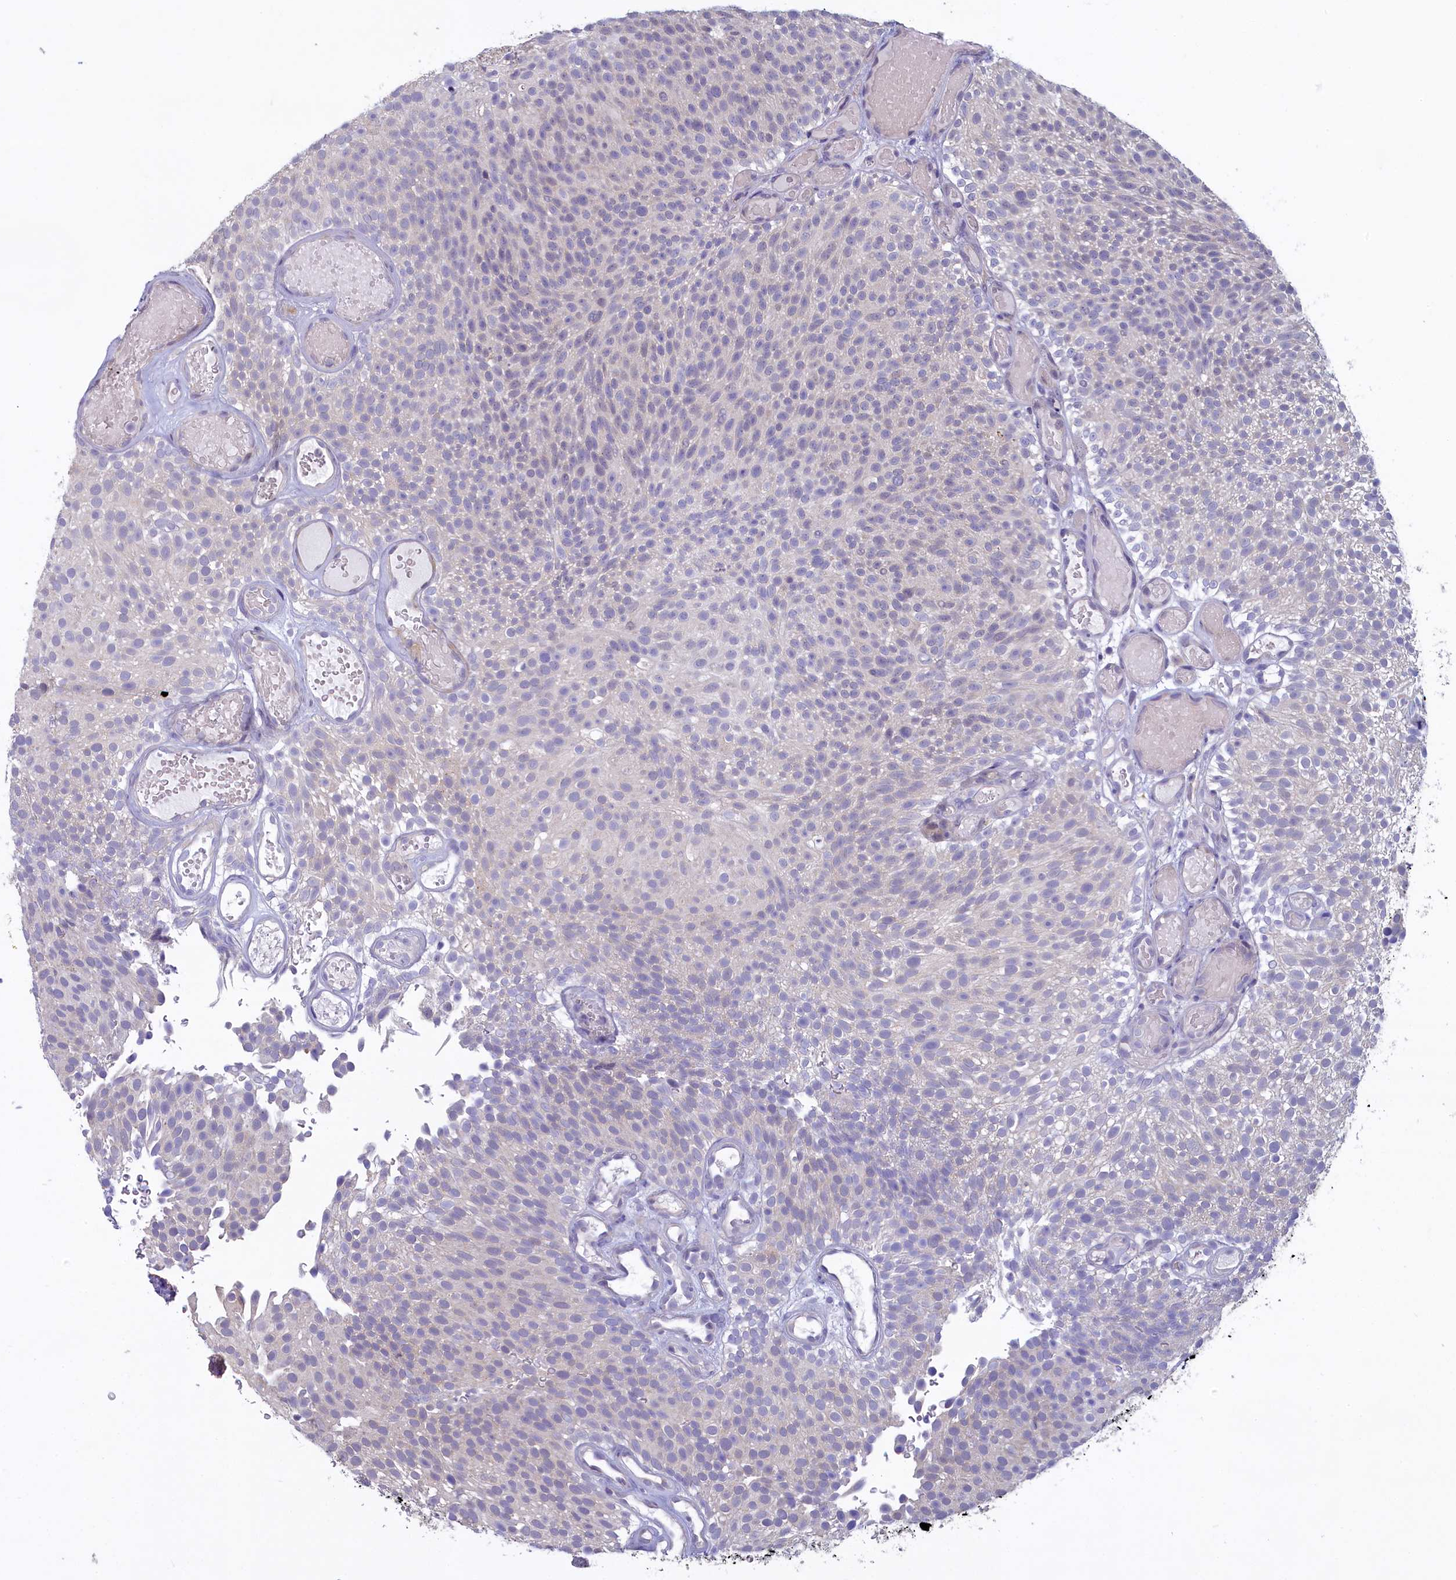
{"staining": {"intensity": "negative", "quantity": "none", "location": "none"}, "tissue": "urothelial cancer", "cell_type": "Tumor cells", "image_type": "cancer", "snomed": [{"axis": "morphology", "description": "Urothelial carcinoma, Low grade"}, {"axis": "topography", "description": "Urinary bladder"}], "caption": "IHC image of human urothelial carcinoma (low-grade) stained for a protein (brown), which demonstrates no expression in tumor cells.", "gene": "UCHL3", "patient": {"sex": "male", "age": 78}}